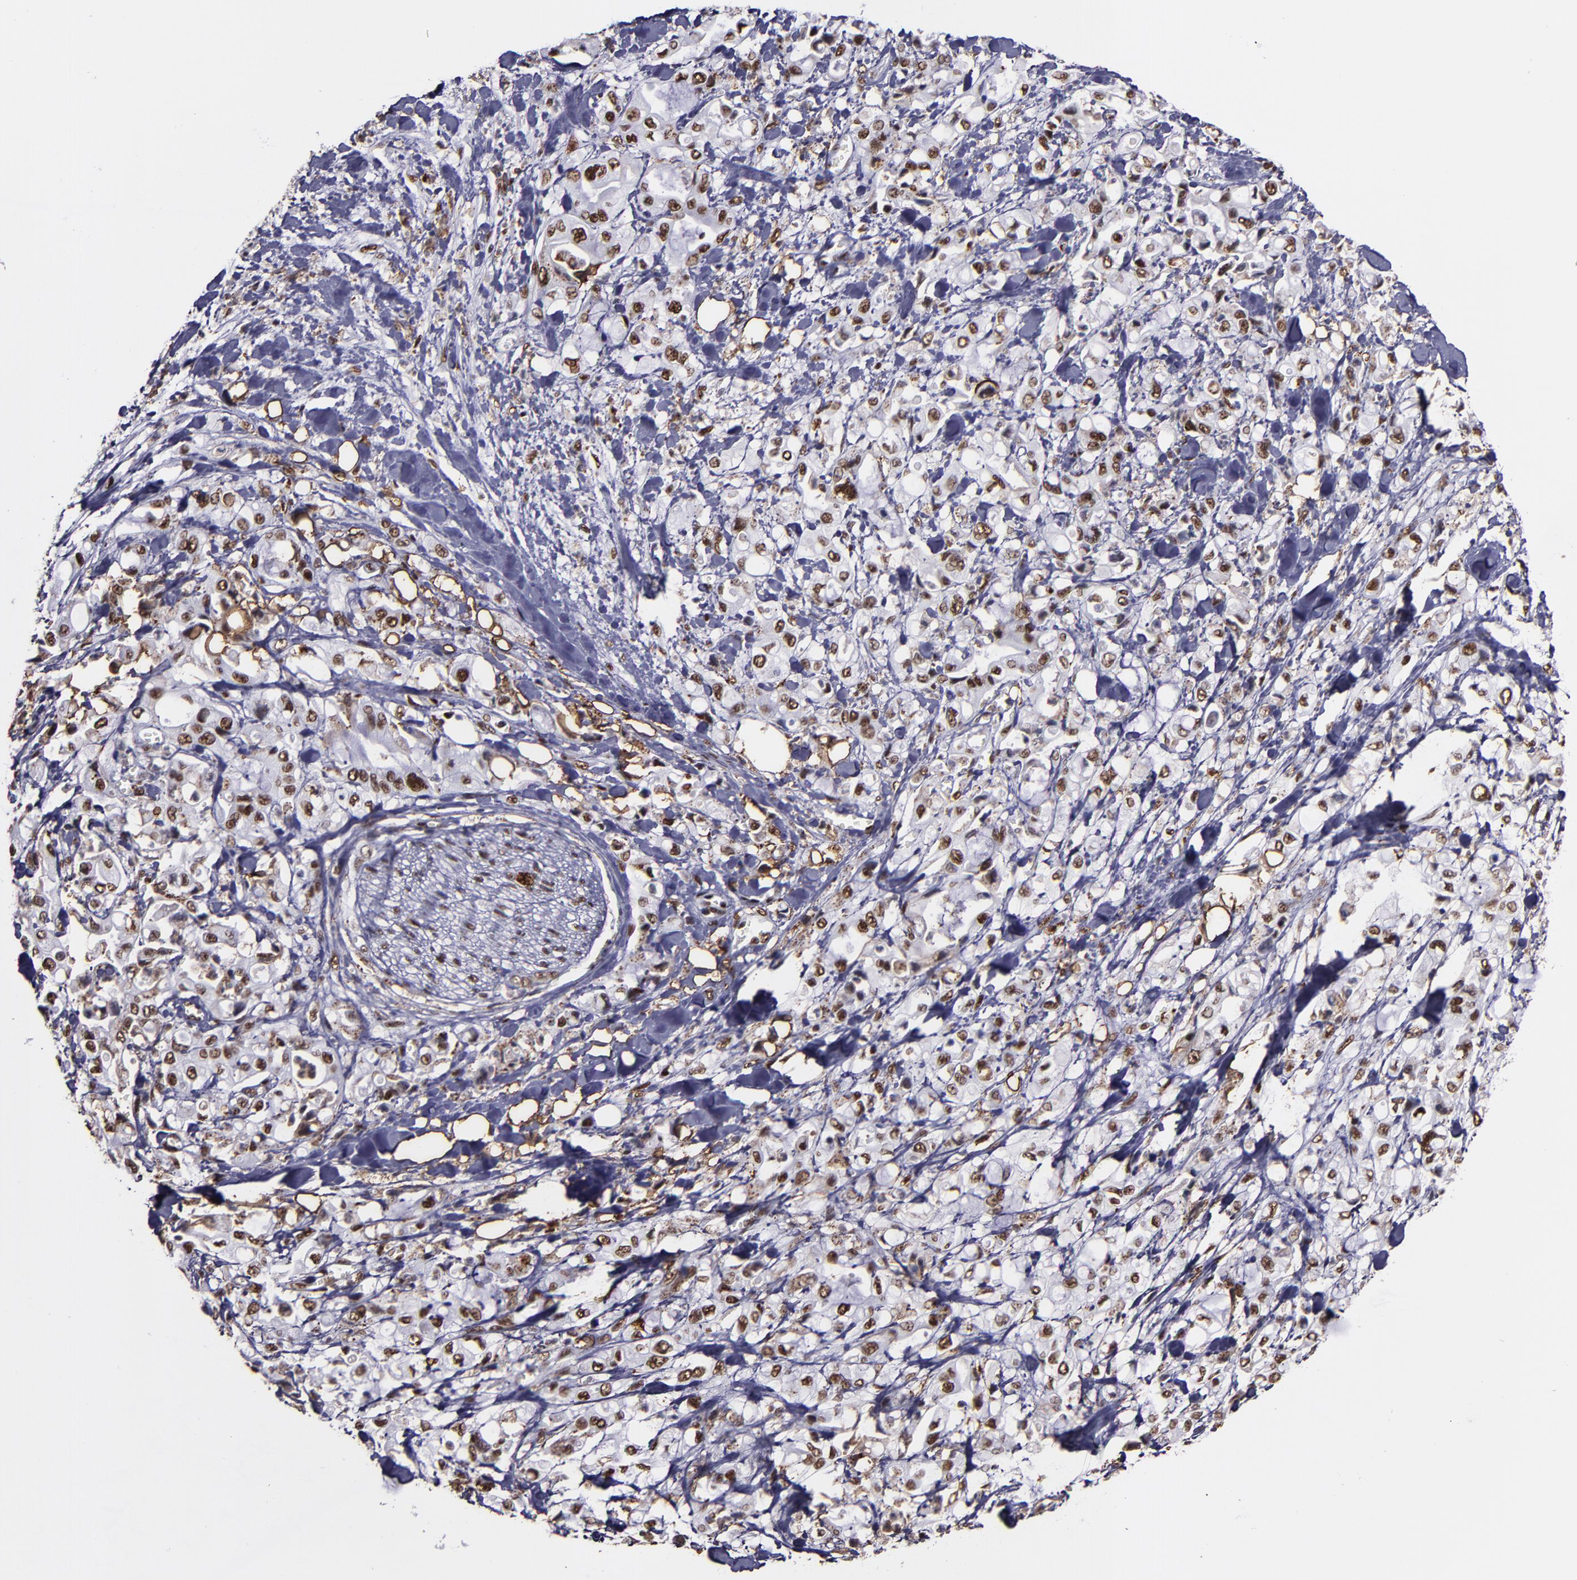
{"staining": {"intensity": "moderate", "quantity": ">75%", "location": "nuclear"}, "tissue": "pancreatic cancer", "cell_type": "Tumor cells", "image_type": "cancer", "snomed": [{"axis": "morphology", "description": "Adenocarcinoma, NOS"}, {"axis": "topography", "description": "Pancreas"}], "caption": "Protein expression analysis of human pancreatic cancer (adenocarcinoma) reveals moderate nuclear positivity in about >75% of tumor cells.", "gene": "PPP4R3A", "patient": {"sex": "male", "age": 70}}